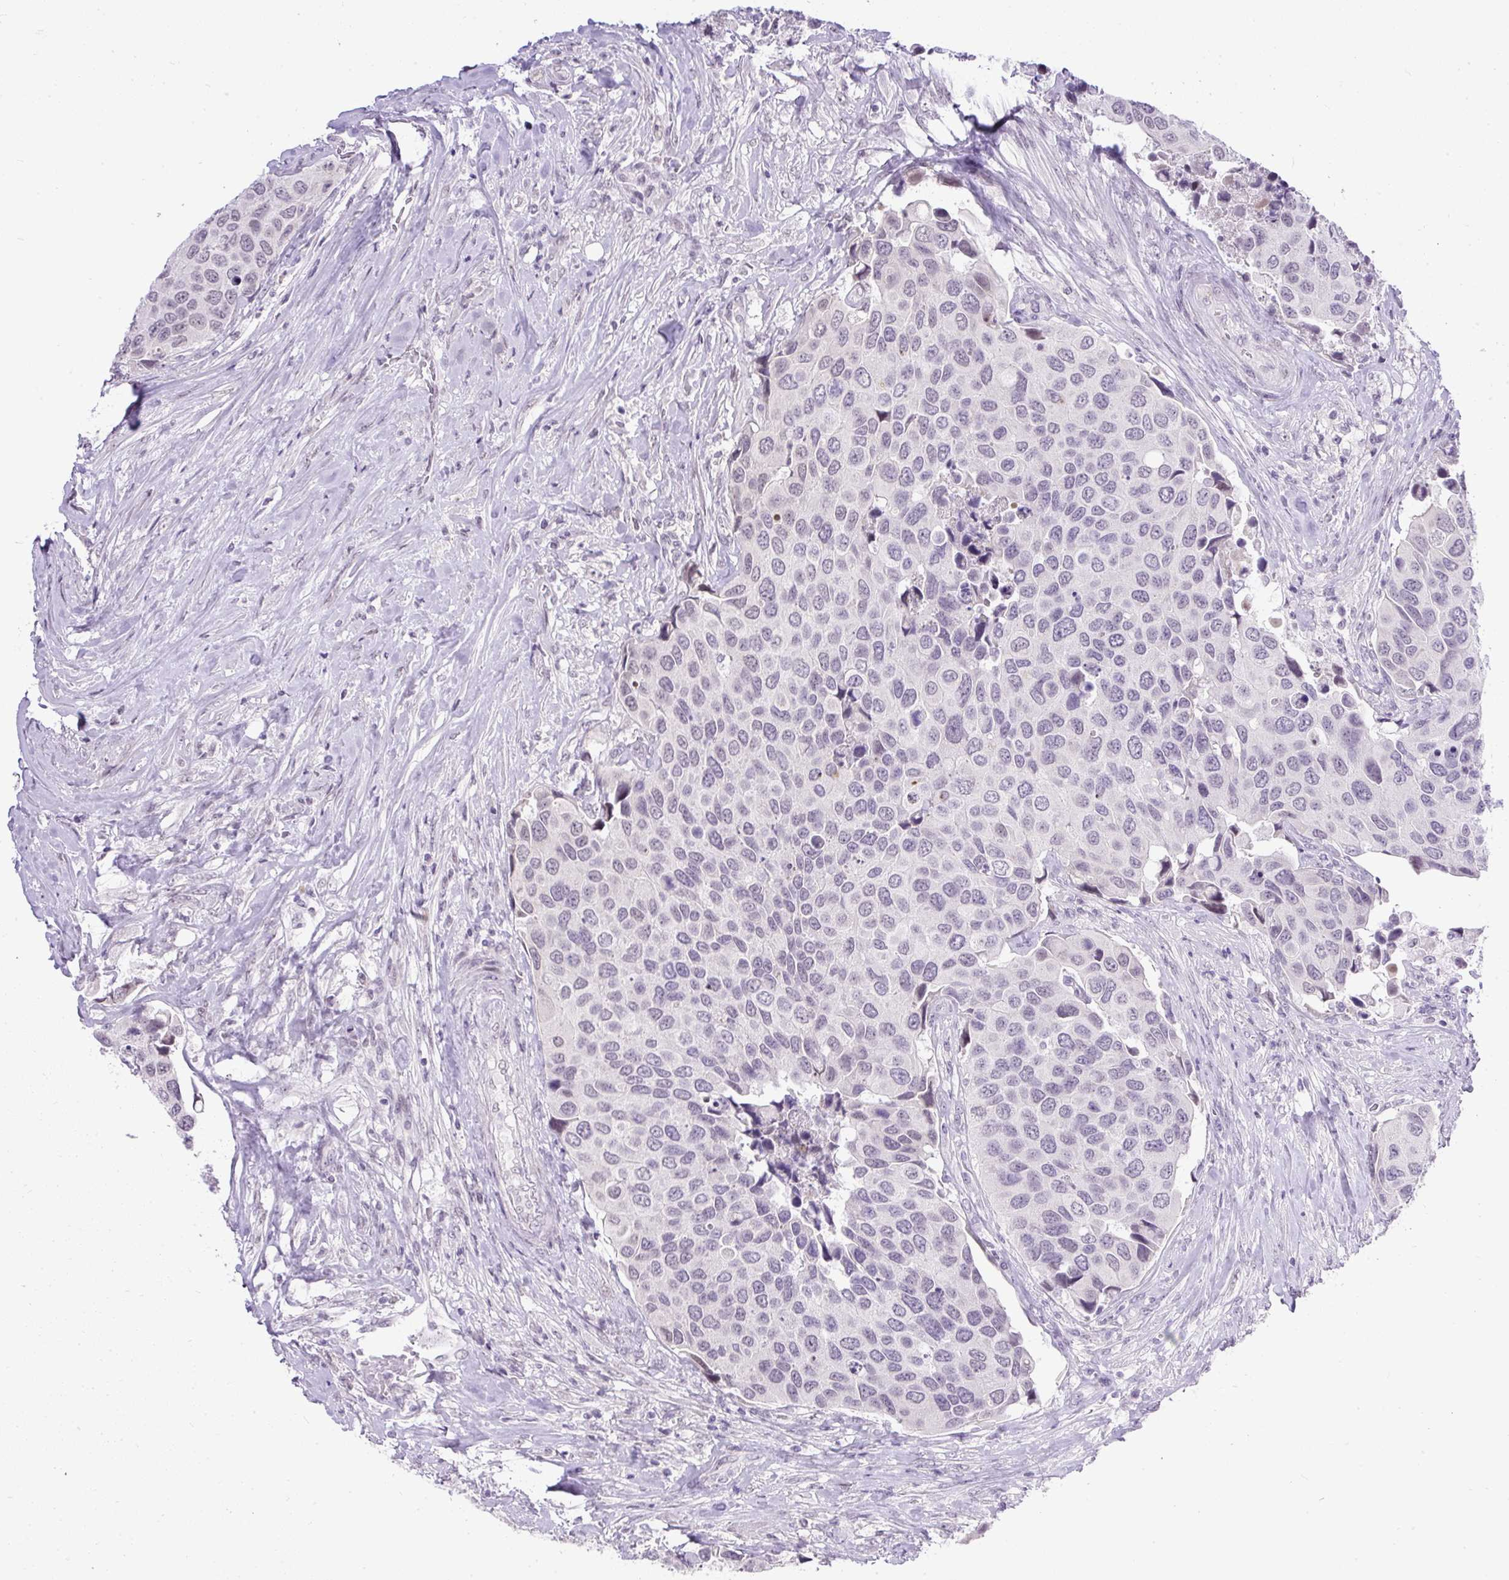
{"staining": {"intensity": "negative", "quantity": "none", "location": "none"}, "tissue": "urothelial cancer", "cell_type": "Tumor cells", "image_type": "cancer", "snomed": [{"axis": "morphology", "description": "Urothelial carcinoma, High grade"}, {"axis": "topography", "description": "Urinary bladder"}], "caption": "Tumor cells show no significant protein expression in high-grade urothelial carcinoma.", "gene": "WNT10B", "patient": {"sex": "male", "age": 74}}